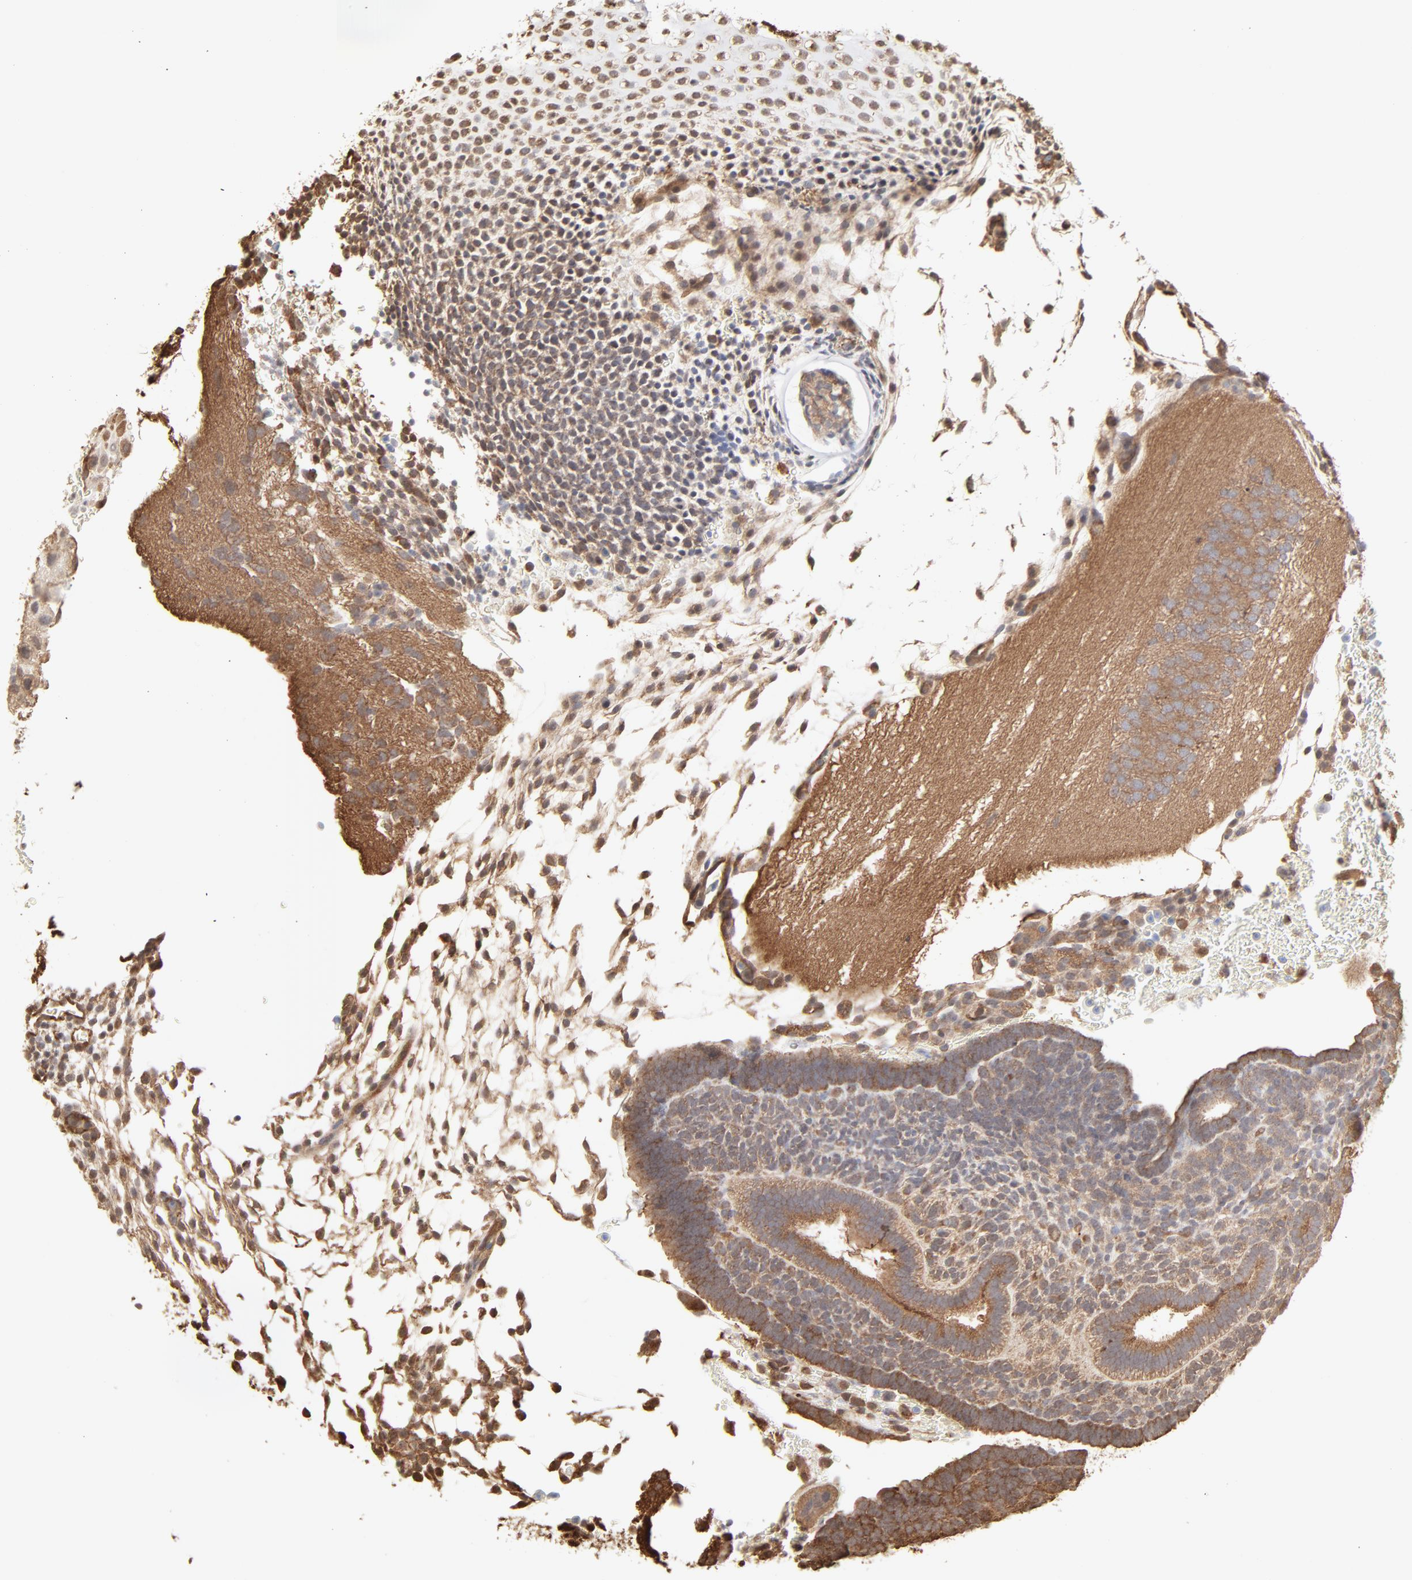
{"staining": {"intensity": "moderate", "quantity": ">75%", "location": "cytoplasmic/membranous"}, "tissue": "placenta", "cell_type": "Decidual cells", "image_type": "normal", "snomed": [{"axis": "morphology", "description": "Normal tissue, NOS"}, {"axis": "topography", "description": "Placenta"}], "caption": "Protein staining by IHC shows moderate cytoplasmic/membranous positivity in approximately >75% of decidual cells in normal placenta. The protein of interest is stained brown, and the nuclei are stained in blue (DAB (3,3'-diaminobenzidine) IHC with brightfield microscopy, high magnification).", "gene": "PPP2CA", "patient": {"sex": "female", "age": 19}}